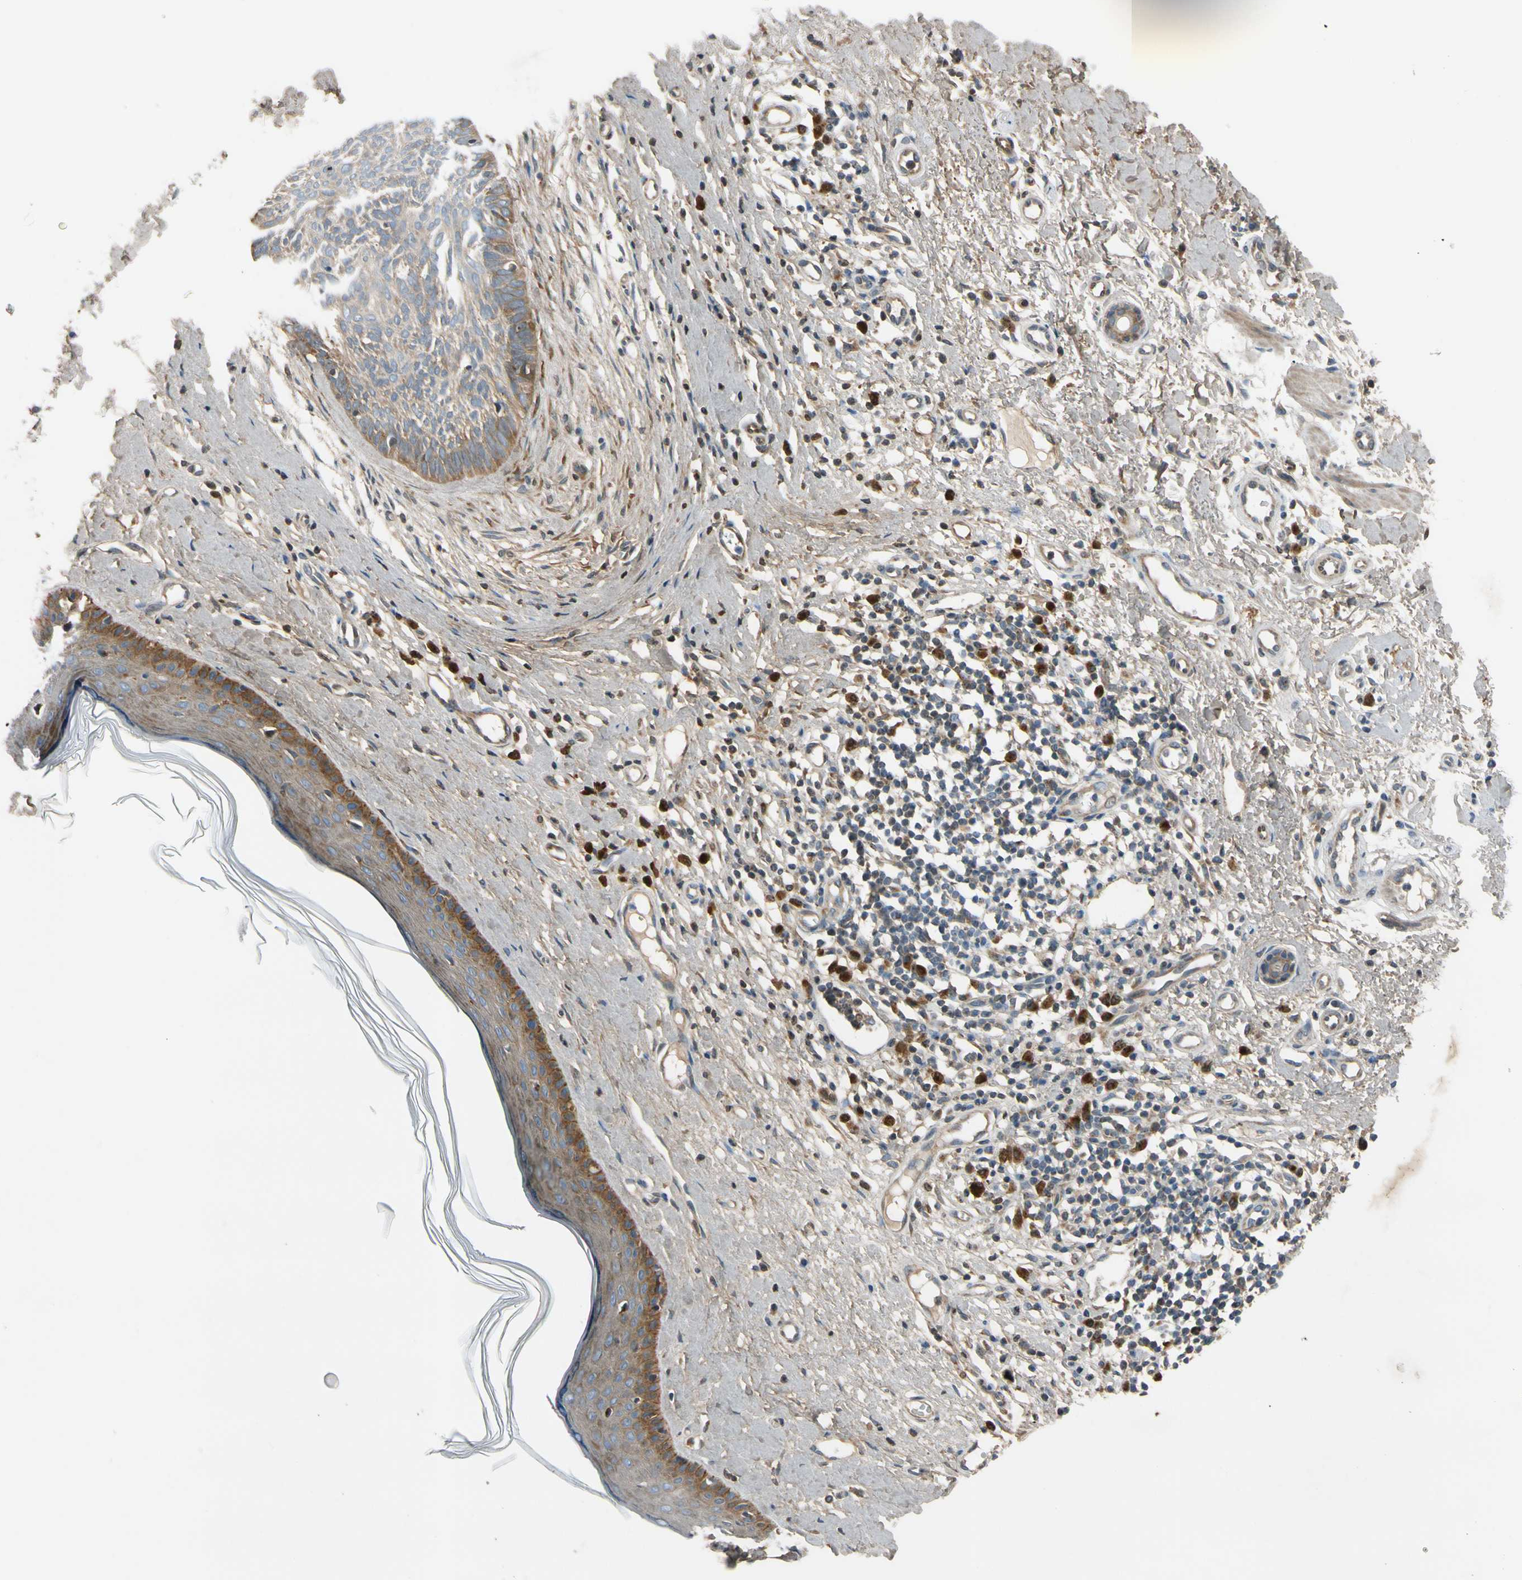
{"staining": {"intensity": "moderate", "quantity": ">75%", "location": "cytoplasmic/membranous"}, "tissue": "skin cancer", "cell_type": "Tumor cells", "image_type": "cancer", "snomed": [{"axis": "morphology", "description": "Normal tissue, NOS"}, {"axis": "morphology", "description": "Basal cell carcinoma"}, {"axis": "topography", "description": "Skin"}], "caption": "Immunohistochemical staining of human skin cancer (basal cell carcinoma) demonstrates moderate cytoplasmic/membranous protein positivity in approximately >75% of tumor cells.", "gene": "MST1R", "patient": {"sex": "male", "age": 71}}